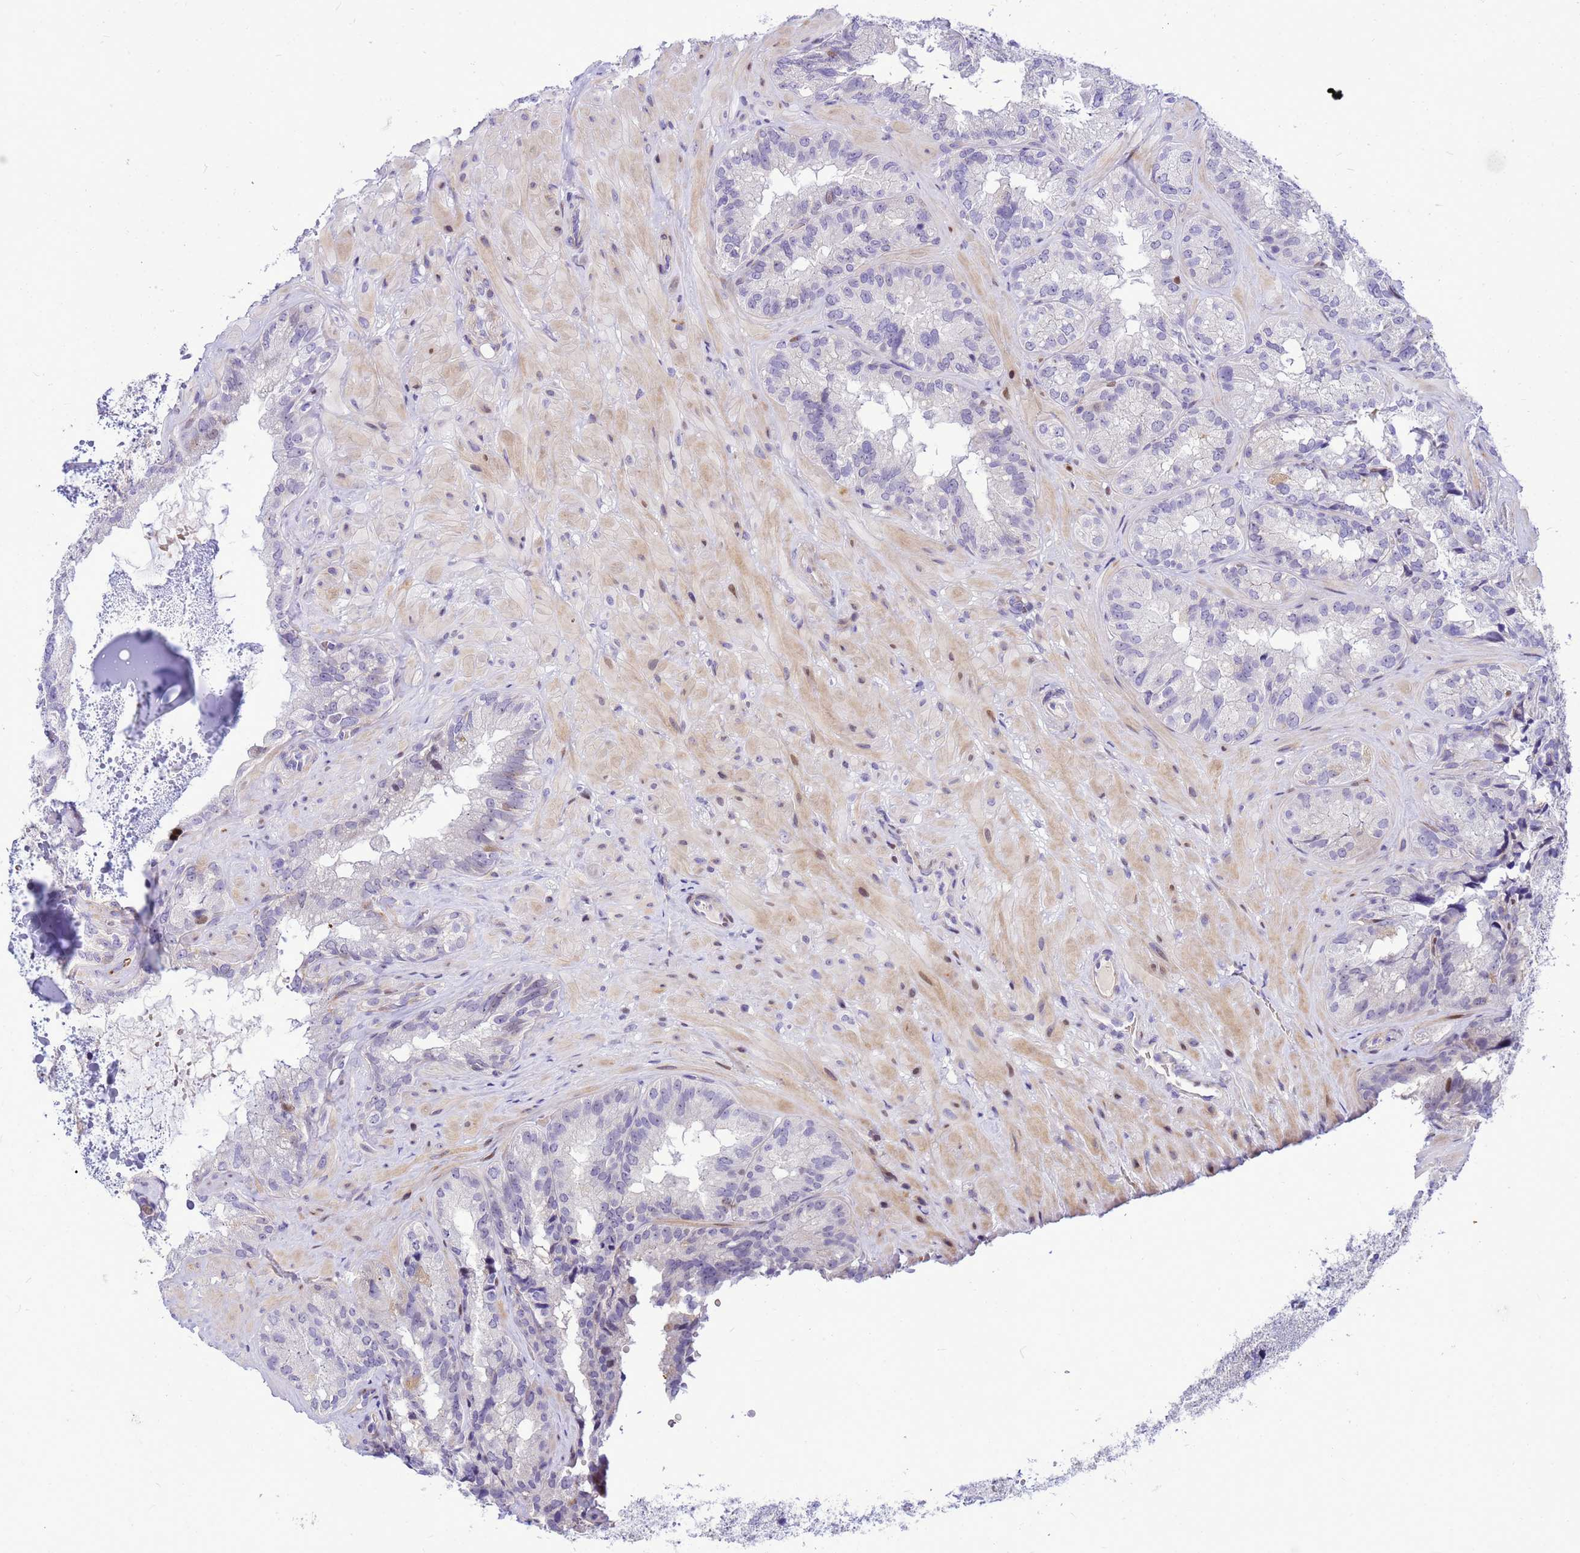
{"staining": {"intensity": "moderate", "quantity": "<25%", "location": "nuclear"}, "tissue": "seminal vesicle", "cell_type": "Glandular cells", "image_type": "normal", "snomed": [{"axis": "morphology", "description": "Normal tissue, NOS"}, {"axis": "topography", "description": "Seminal veicle"}], "caption": "Brown immunohistochemical staining in benign seminal vesicle displays moderate nuclear expression in approximately <25% of glandular cells.", "gene": "ADAMTS7", "patient": {"sex": "male", "age": 58}}